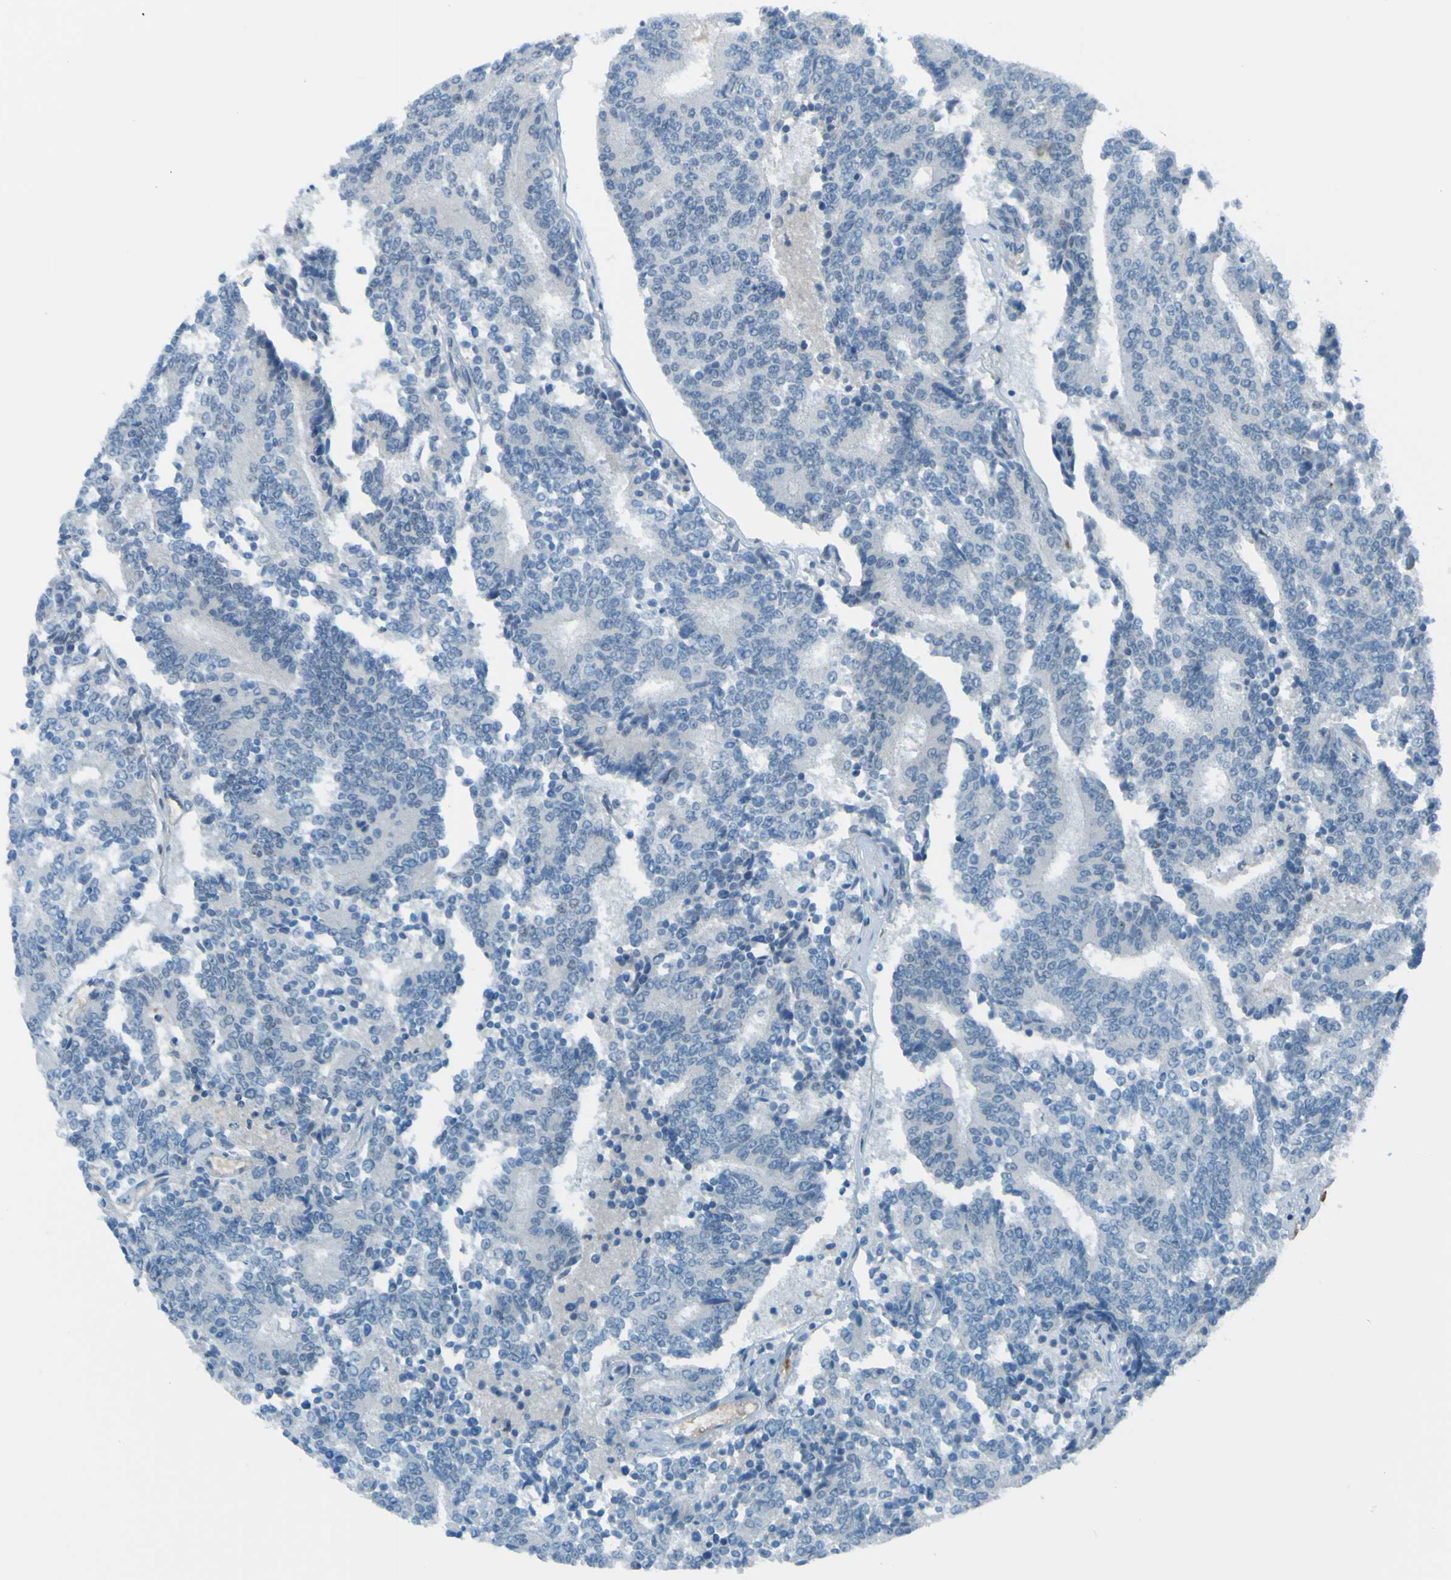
{"staining": {"intensity": "negative", "quantity": "none", "location": "none"}, "tissue": "prostate cancer", "cell_type": "Tumor cells", "image_type": "cancer", "snomed": [{"axis": "morphology", "description": "Normal tissue, NOS"}, {"axis": "morphology", "description": "Adenocarcinoma, High grade"}, {"axis": "topography", "description": "Prostate"}, {"axis": "topography", "description": "Seminal veicle"}], "caption": "Tumor cells show no significant expression in prostate adenocarcinoma (high-grade).", "gene": "USP36", "patient": {"sex": "male", "age": 55}}